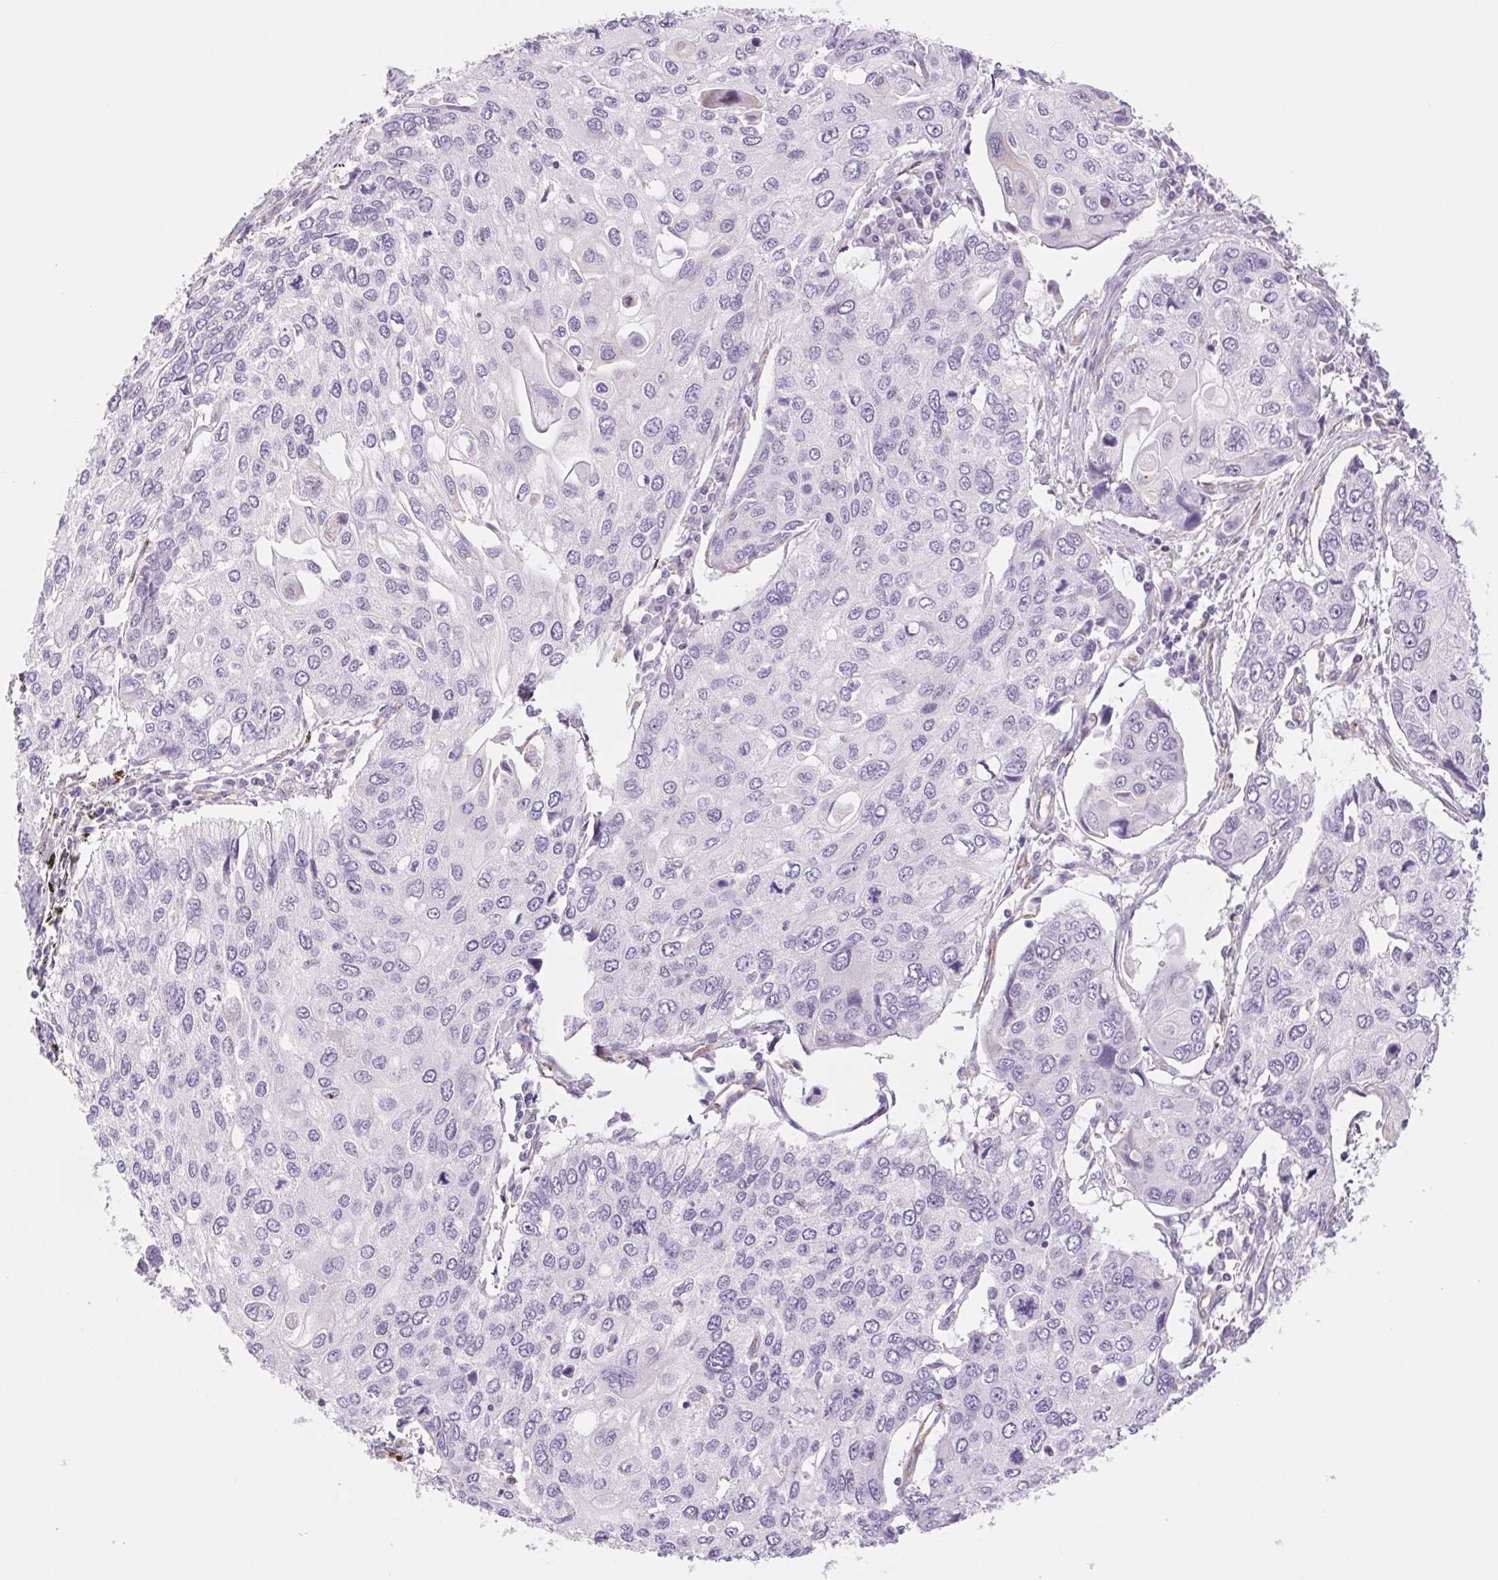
{"staining": {"intensity": "negative", "quantity": "none", "location": "none"}, "tissue": "lung cancer", "cell_type": "Tumor cells", "image_type": "cancer", "snomed": [{"axis": "morphology", "description": "Squamous cell carcinoma, NOS"}, {"axis": "morphology", "description": "Squamous cell carcinoma, metastatic, NOS"}, {"axis": "topography", "description": "Lung"}], "caption": "Immunohistochemical staining of lung metastatic squamous cell carcinoma reveals no significant staining in tumor cells.", "gene": "IGFL3", "patient": {"sex": "male", "age": 63}}